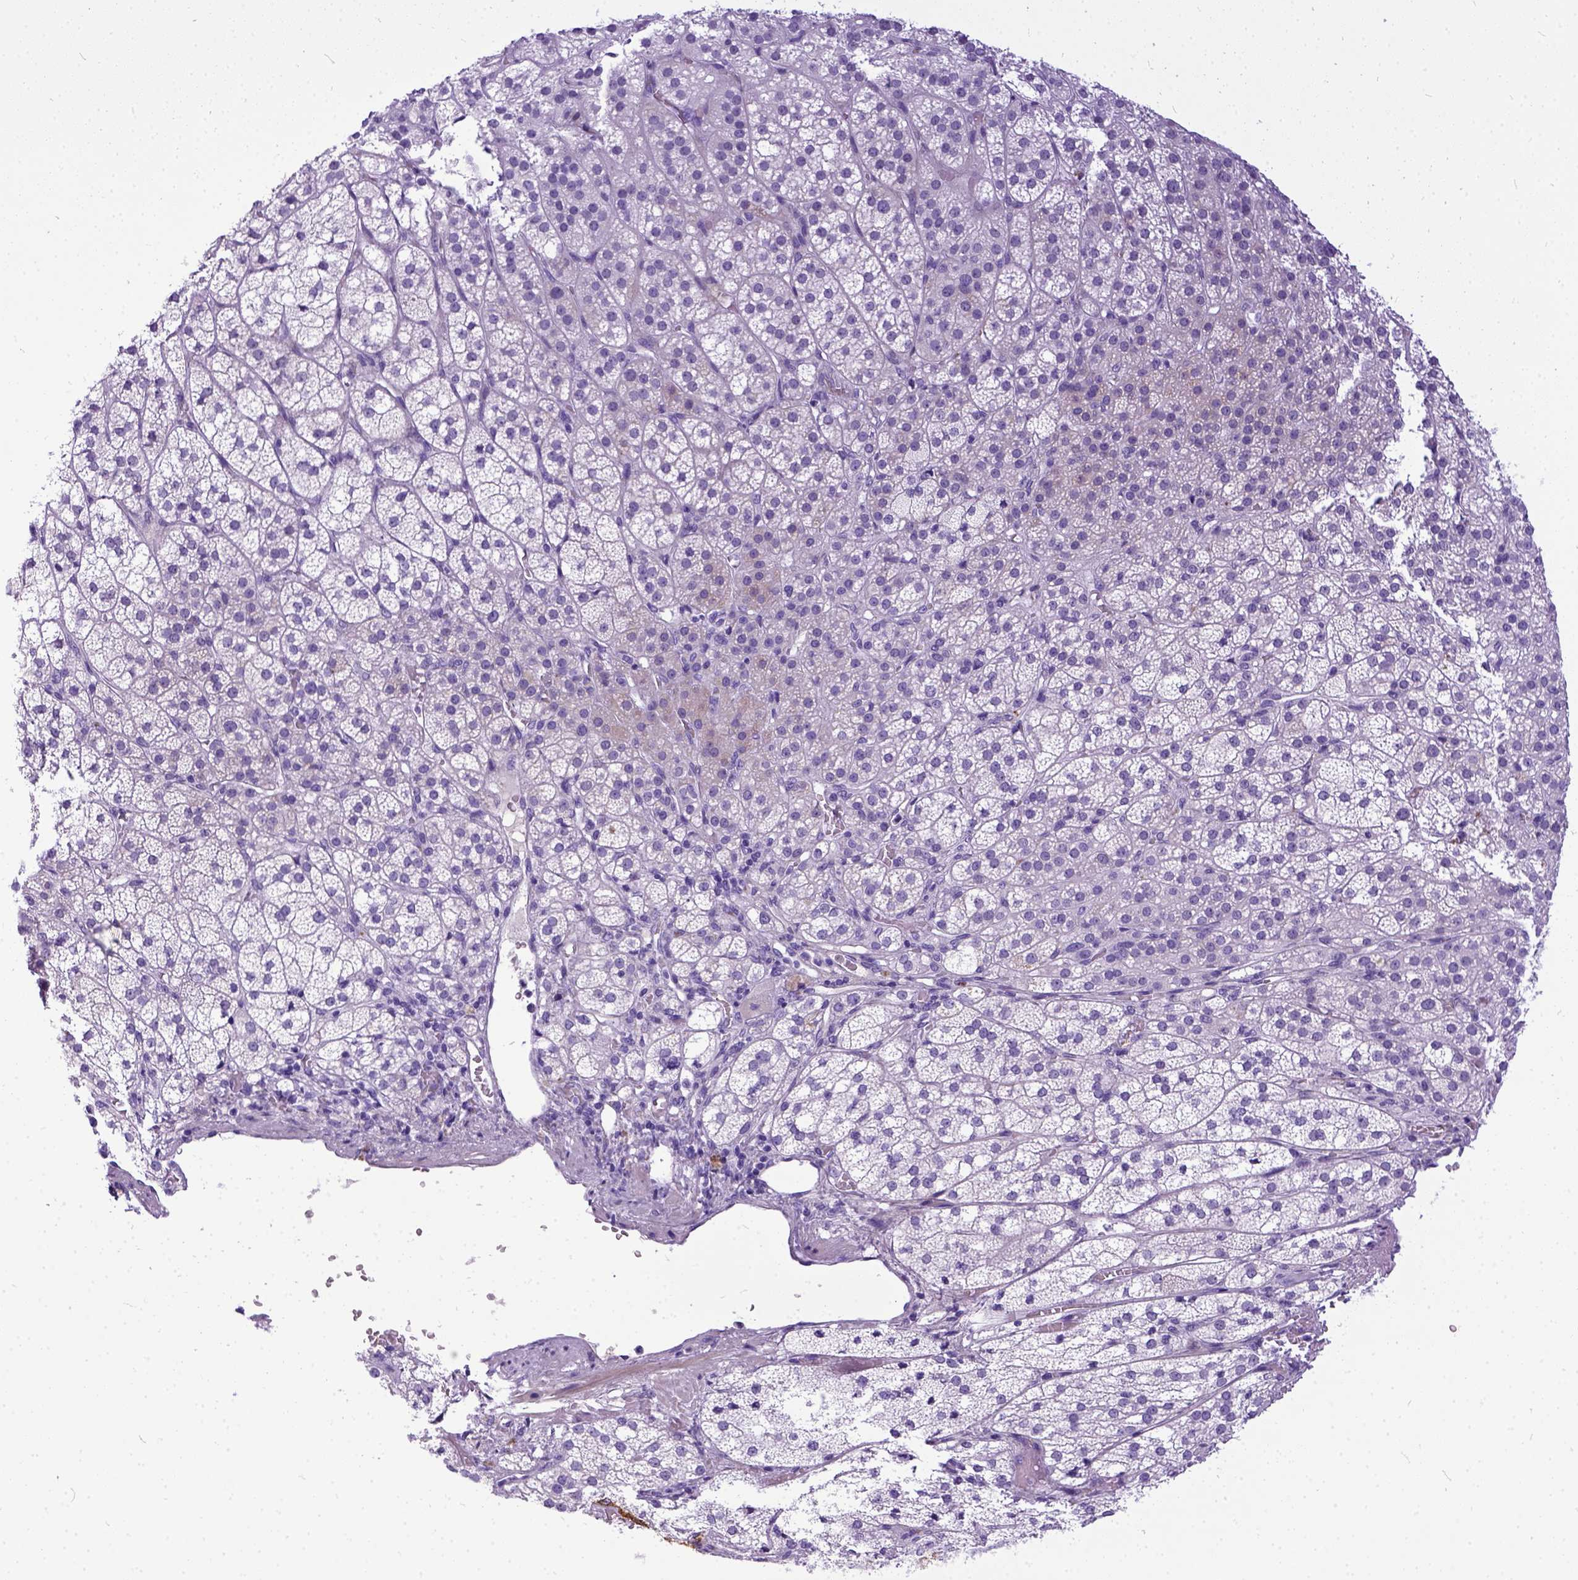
{"staining": {"intensity": "negative", "quantity": "none", "location": "none"}, "tissue": "adrenal gland", "cell_type": "Glandular cells", "image_type": "normal", "snomed": [{"axis": "morphology", "description": "Normal tissue, NOS"}, {"axis": "topography", "description": "Adrenal gland"}], "caption": "Histopathology image shows no protein staining in glandular cells of benign adrenal gland.", "gene": "IGF2", "patient": {"sex": "female", "age": 60}}